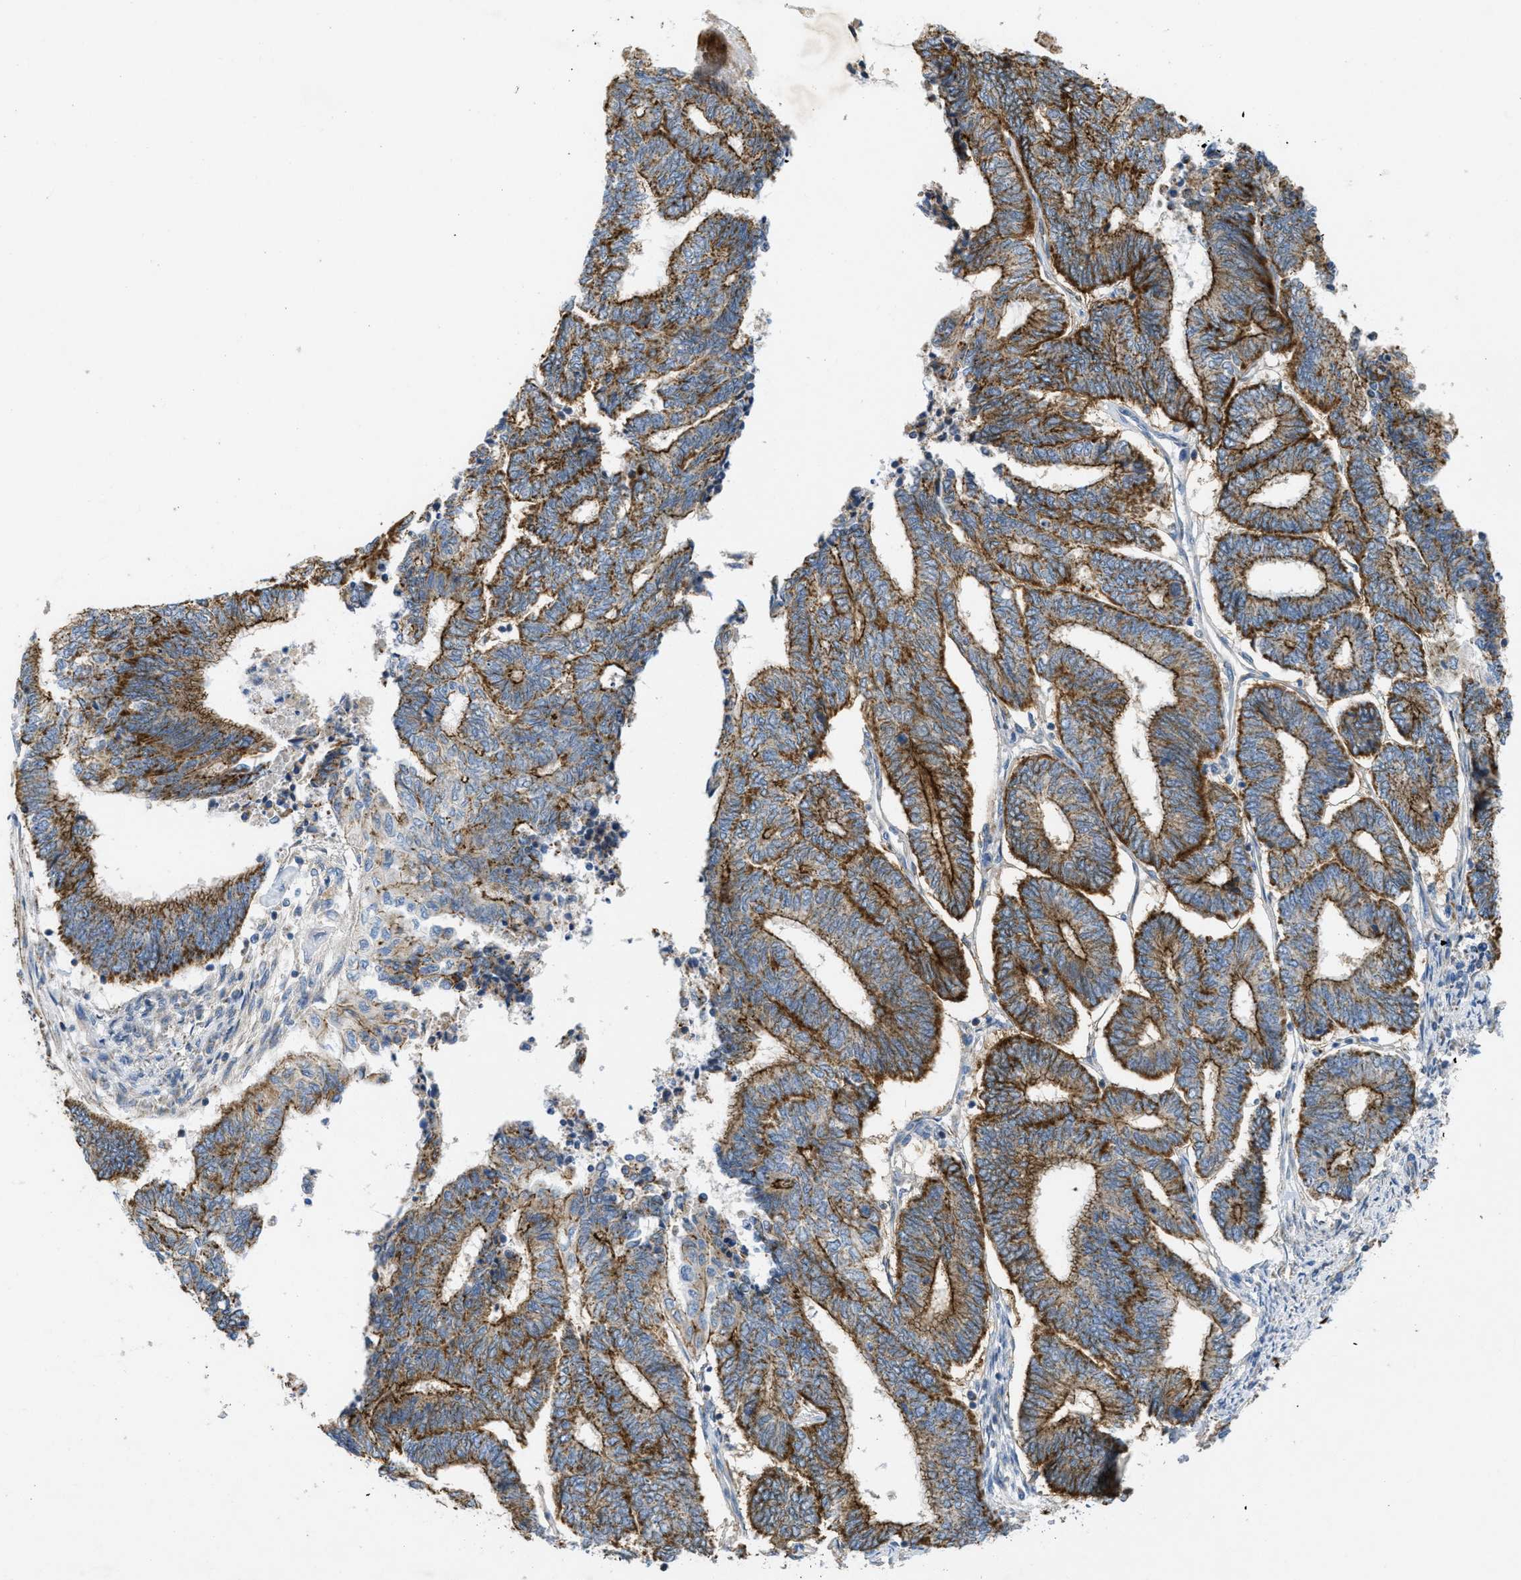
{"staining": {"intensity": "strong", "quantity": ">75%", "location": "cytoplasmic/membranous"}, "tissue": "endometrial cancer", "cell_type": "Tumor cells", "image_type": "cancer", "snomed": [{"axis": "morphology", "description": "Adenocarcinoma, NOS"}, {"axis": "topography", "description": "Uterus"}, {"axis": "topography", "description": "Endometrium"}], "caption": "A high amount of strong cytoplasmic/membranous expression is identified in approximately >75% of tumor cells in endometrial cancer (adenocarcinoma) tissue.", "gene": "BTN3A1", "patient": {"sex": "female", "age": 70}}